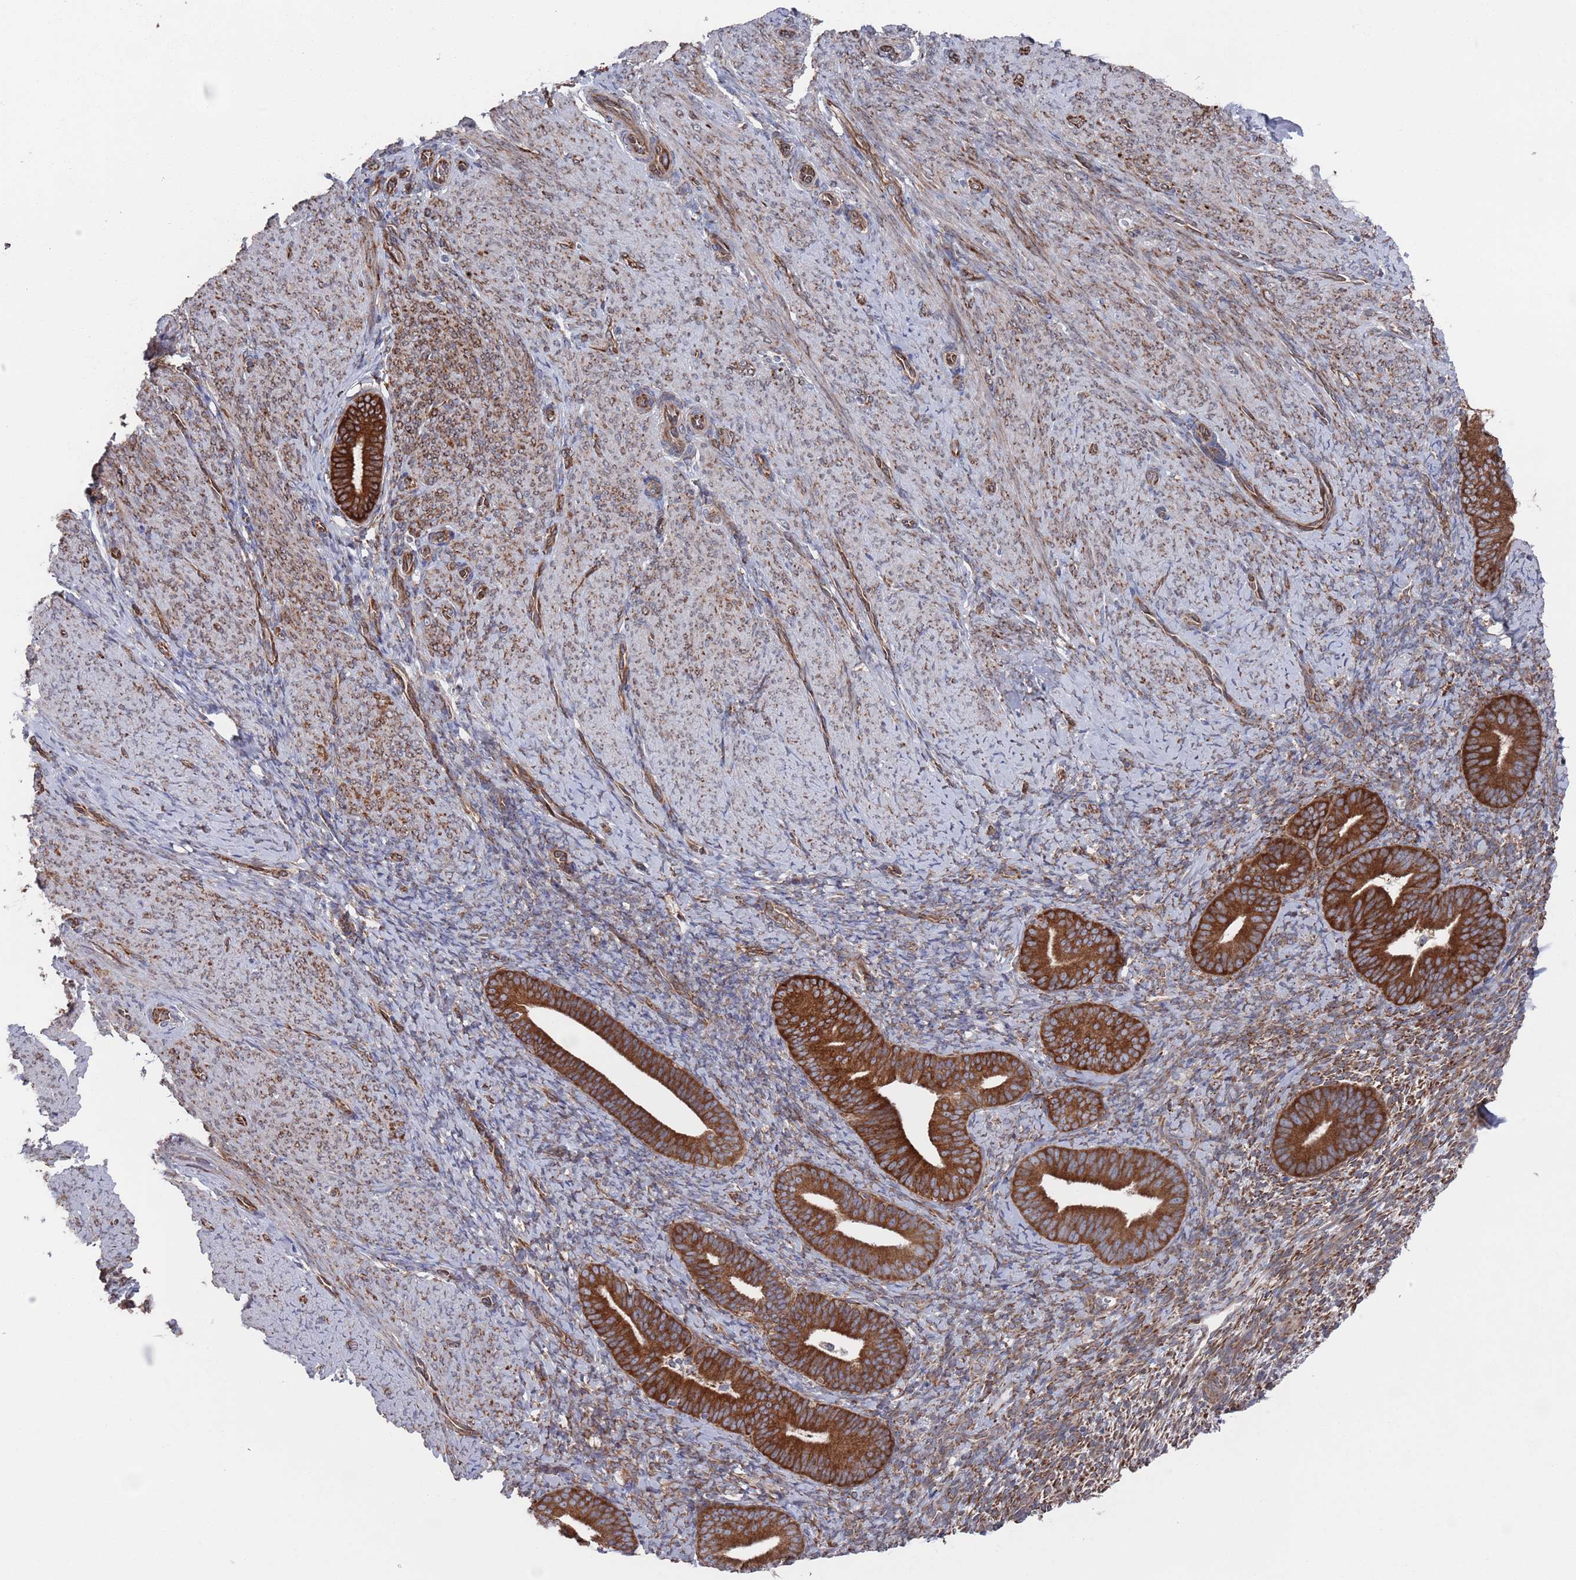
{"staining": {"intensity": "moderate", "quantity": "25%-75%", "location": "cytoplasmic/membranous"}, "tissue": "endometrium", "cell_type": "Cells in endometrial stroma", "image_type": "normal", "snomed": [{"axis": "morphology", "description": "Normal tissue, NOS"}, {"axis": "topography", "description": "Endometrium"}], "caption": "Endometrium stained for a protein reveals moderate cytoplasmic/membranous positivity in cells in endometrial stroma. (DAB (3,3'-diaminobenzidine) IHC with brightfield microscopy, high magnification).", "gene": "CCDC106", "patient": {"sex": "female", "age": 65}}